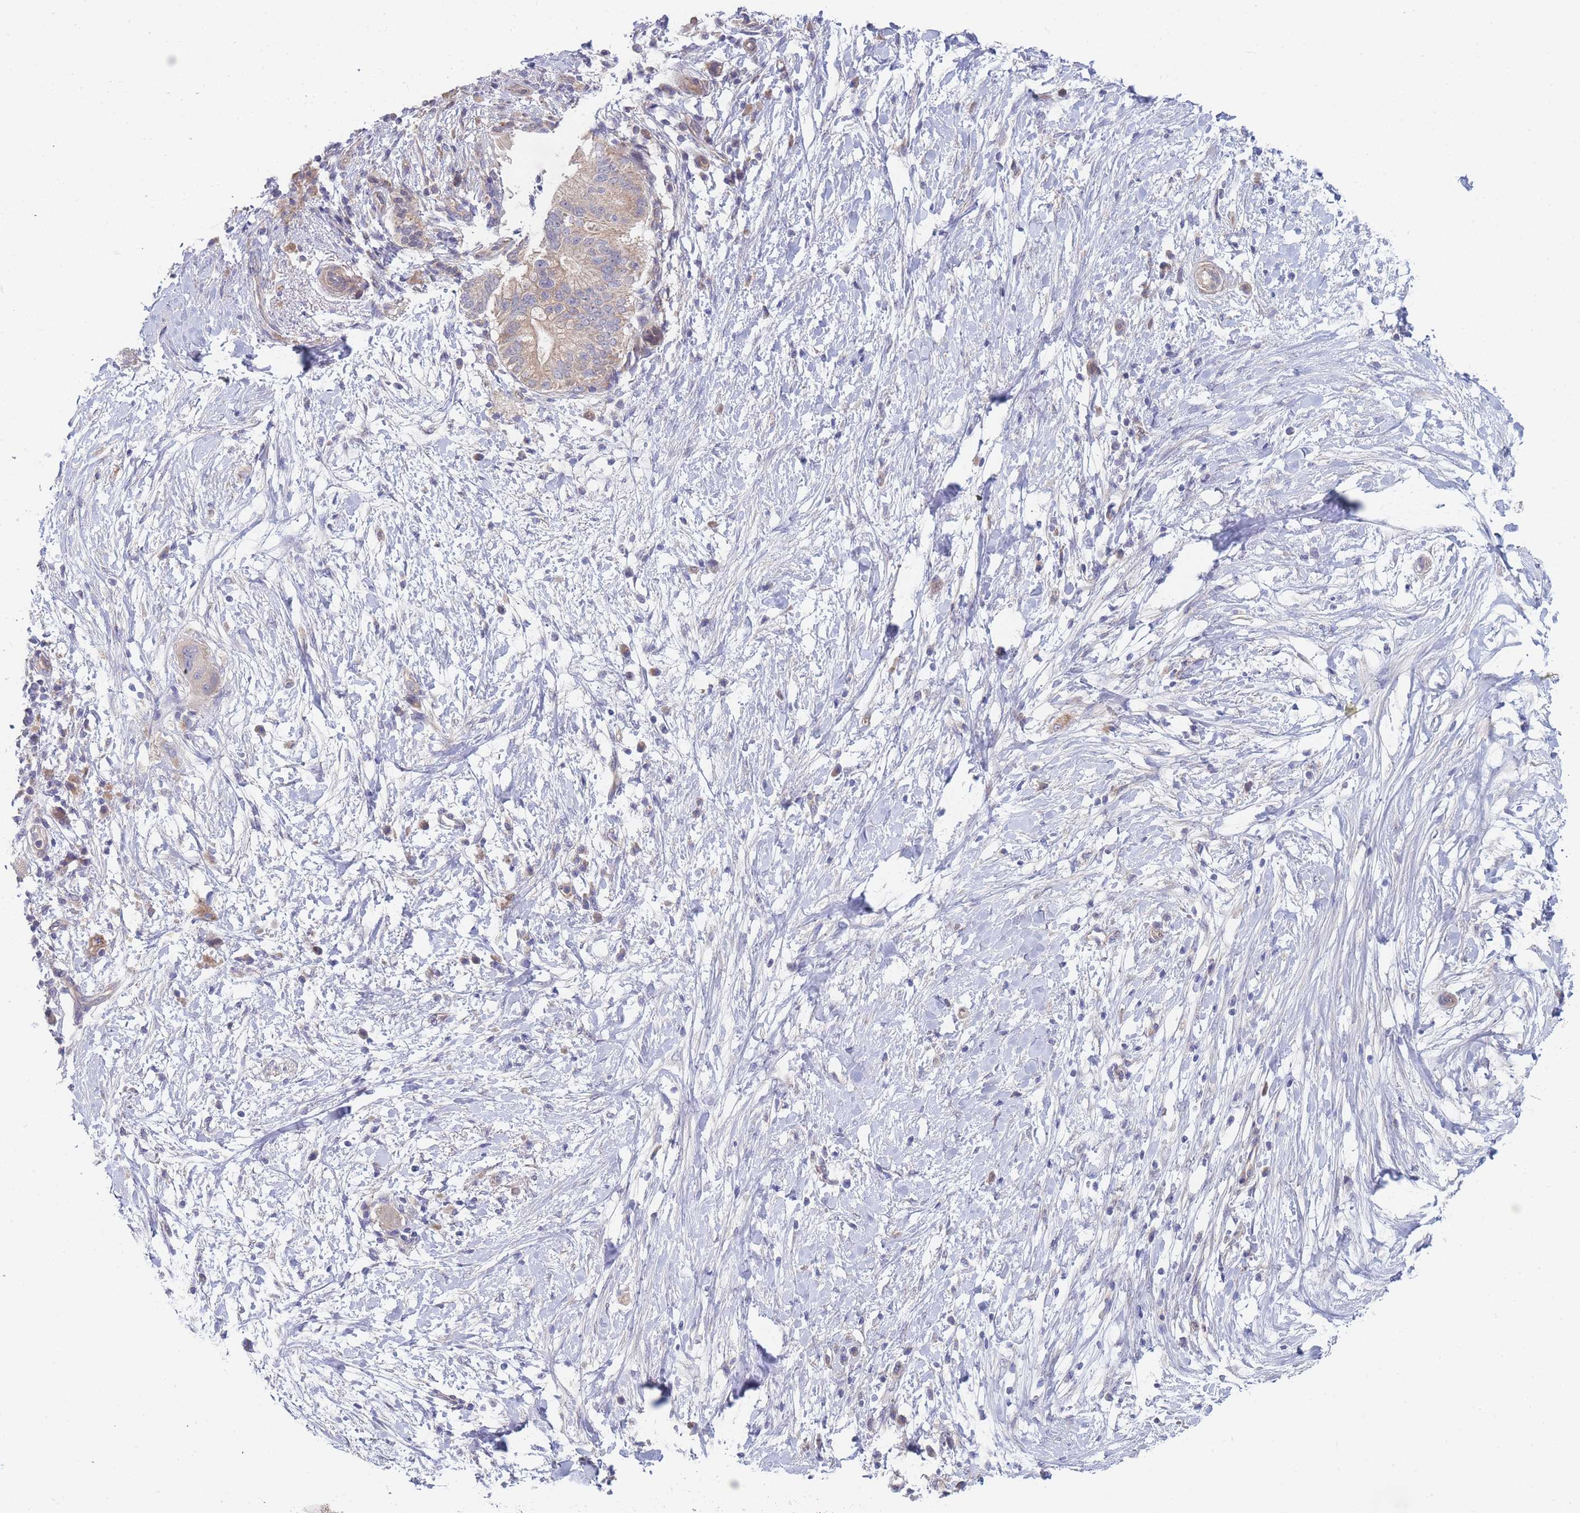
{"staining": {"intensity": "weak", "quantity": "25%-75%", "location": "cytoplasmic/membranous"}, "tissue": "pancreatic cancer", "cell_type": "Tumor cells", "image_type": "cancer", "snomed": [{"axis": "morphology", "description": "Adenocarcinoma, NOS"}, {"axis": "topography", "description": "Pancreas"}], "caption": "An image showing weak cytoplasmic/membranous staining in approximately 25%-75% of tumor cells in pancreatic adenocarcinoma, as visualized by brown immunohistochemical staining.", "gene": "NUB1", "patient": {"sex": "male", "age": 68}}